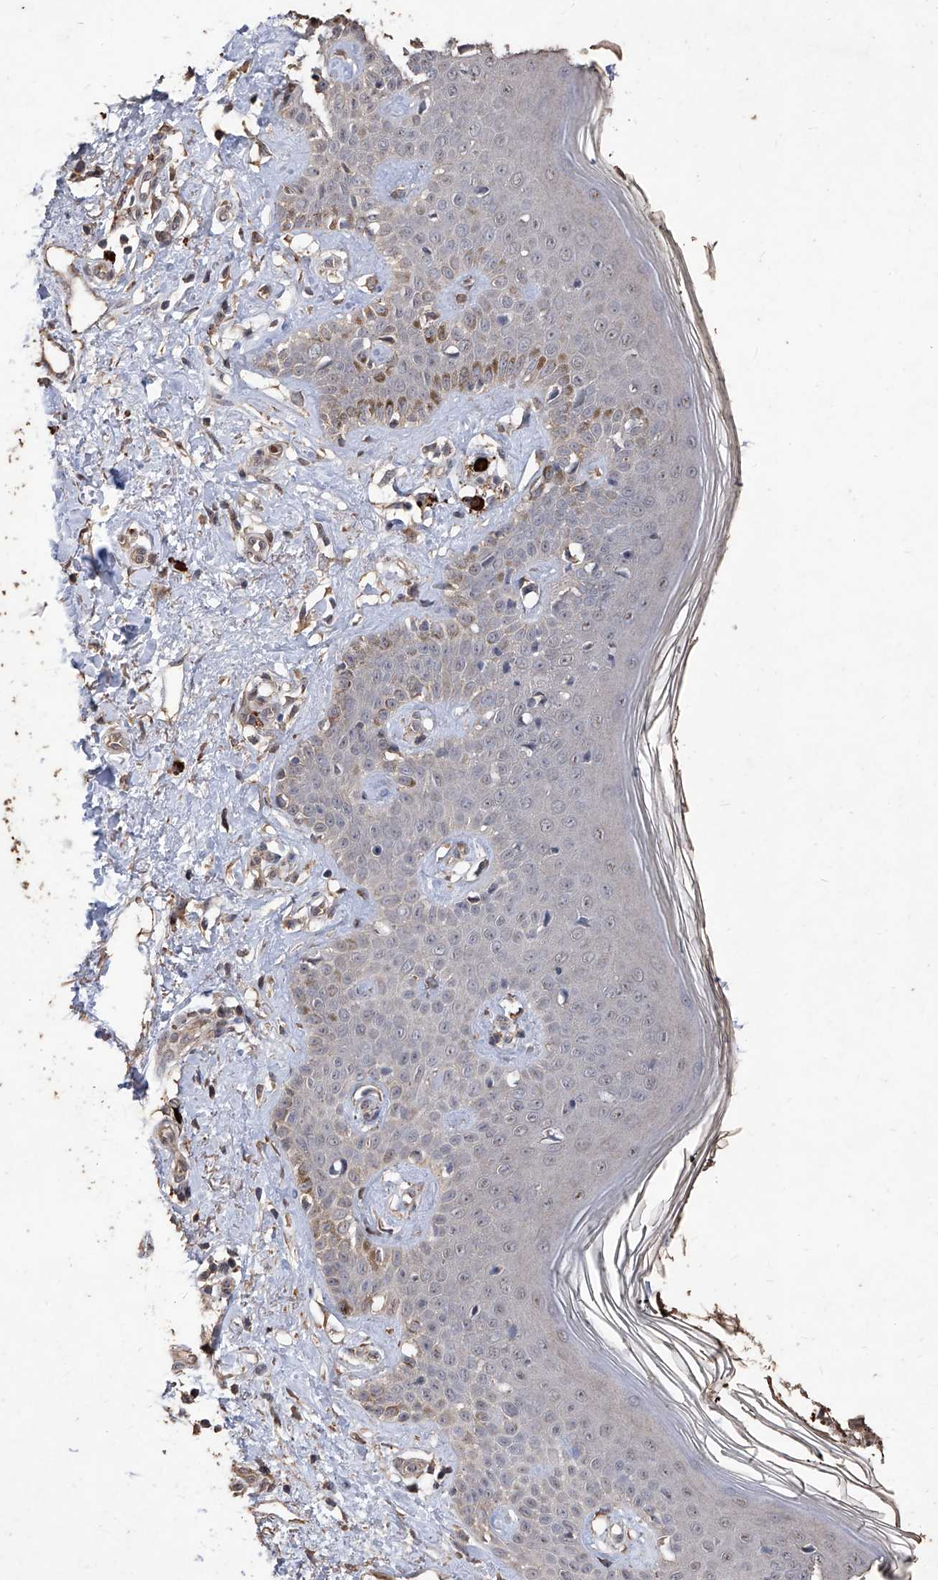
{"staining": {"intensity": "moderate", "quantity": ">75%", "location": "cytoplasmic/membranous"}, "tissue": "skin", "cell_type": "Fibroblasts", "image_type": "normal", "snomed": [{"axis": "morphology", "description": "Normal tissue, NOS"}, {"axis": "topography", "description": "Skin"}], "caption": "Immunohistochemistry histopathology image of unremarkable skin: skin stained using immunohistochemistry (IHC) shows medium levels of moderate protein expression localized specifically in the cytoplasmic/membranous of fibroblasts, appearing as a cytoplasmic/membranous brown color.", "gene": "EML1", "patient": {"sex": "female", "age": 64}}